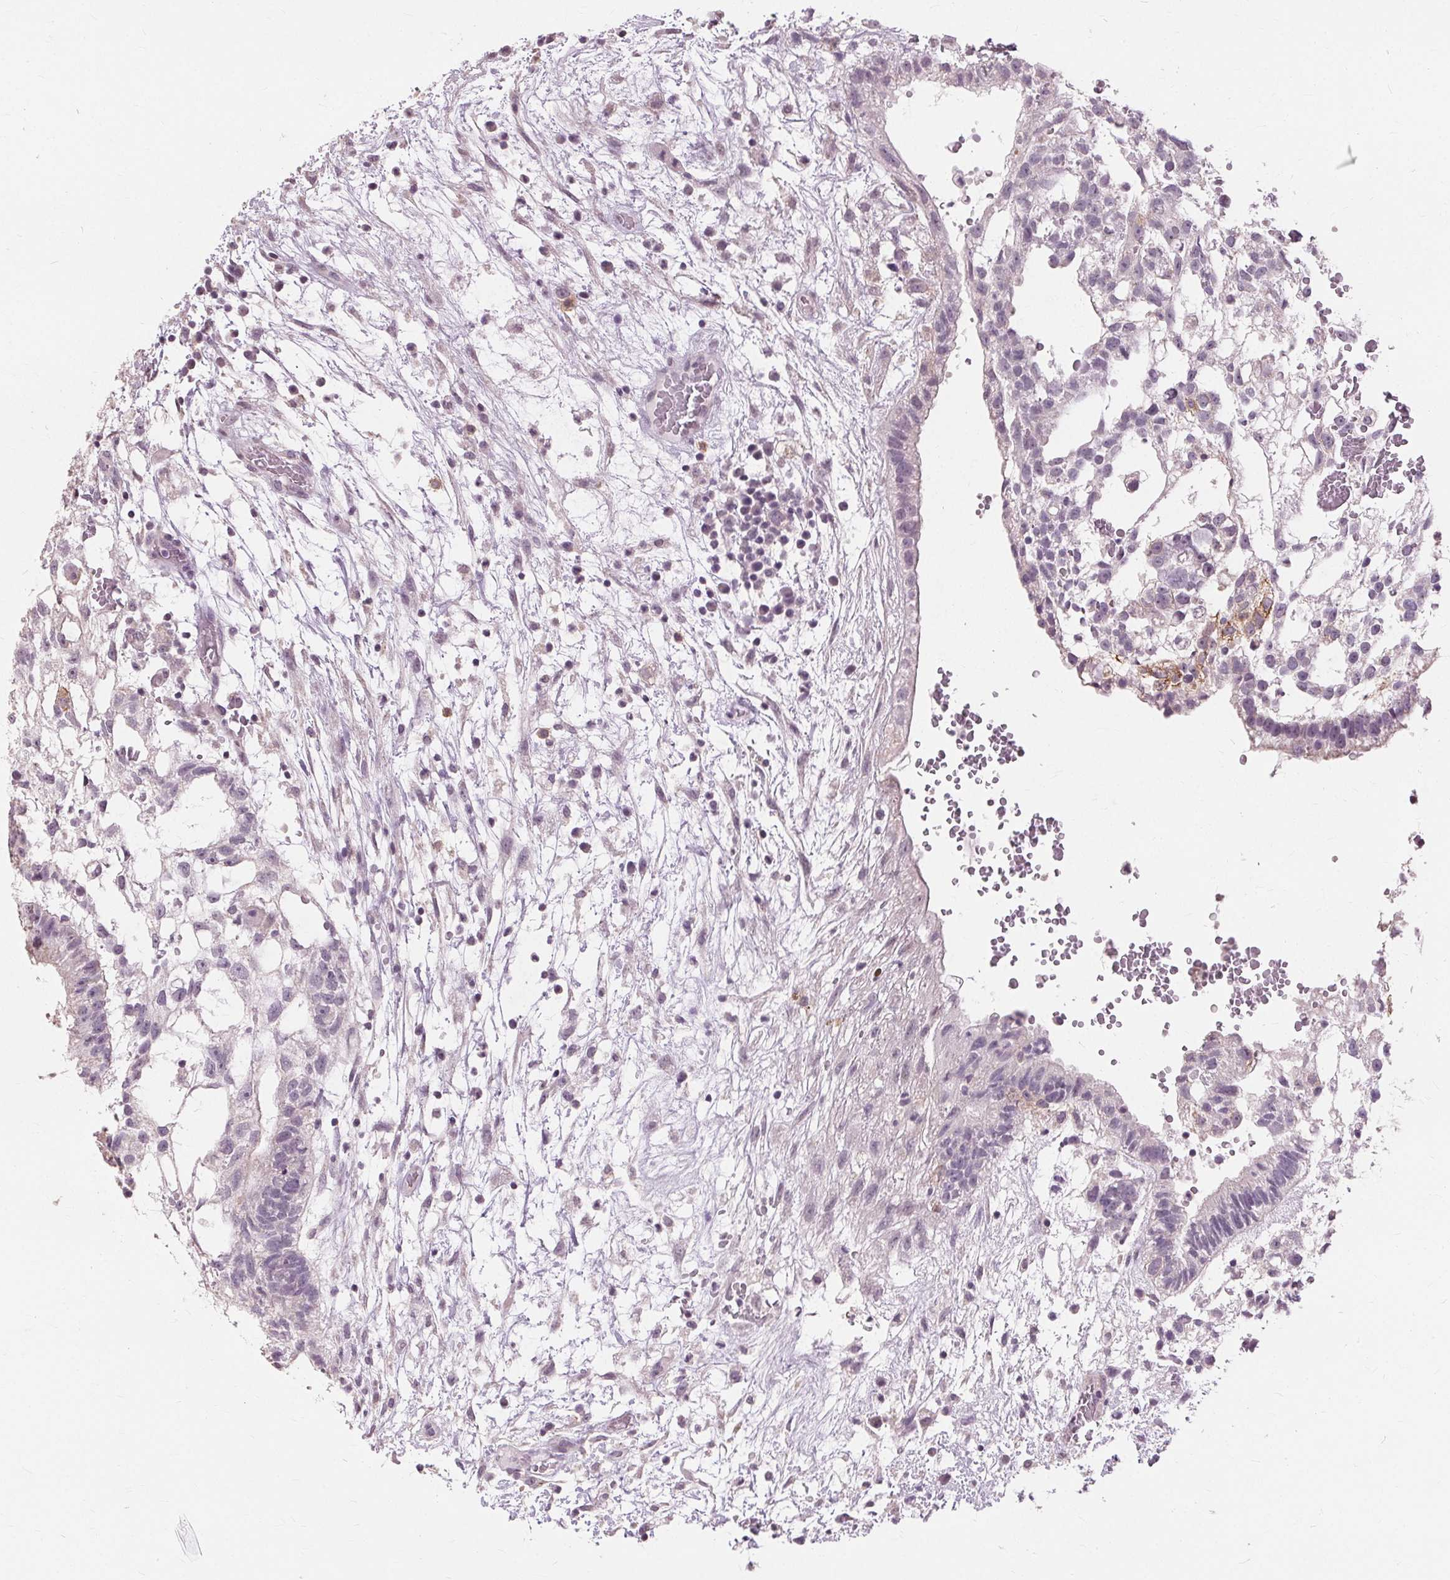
{"staining": {"intensity": "negative", "quantity": "none", "location": "none"}, "tissue": "testis cancer", "cell_type": "Tumor cells", "image_type": "cancer", "snomed": [{"axis": "morphology", "description": "Normal tissue, NOS"}, {"axis": "morphology", "description": "Carcinoma, Embryonal, NOS"}, {"axis": "topography", "description": "Testis"}], "caption": "The histopathology image shows no significant staining in tumor cells of testis cancer. (Brightfield microscopy of DAB immunohistochemistry (IHC) at high magnification).", "gene": "SIGLEC6", "patient": {"sex": "male", "age": 32}}